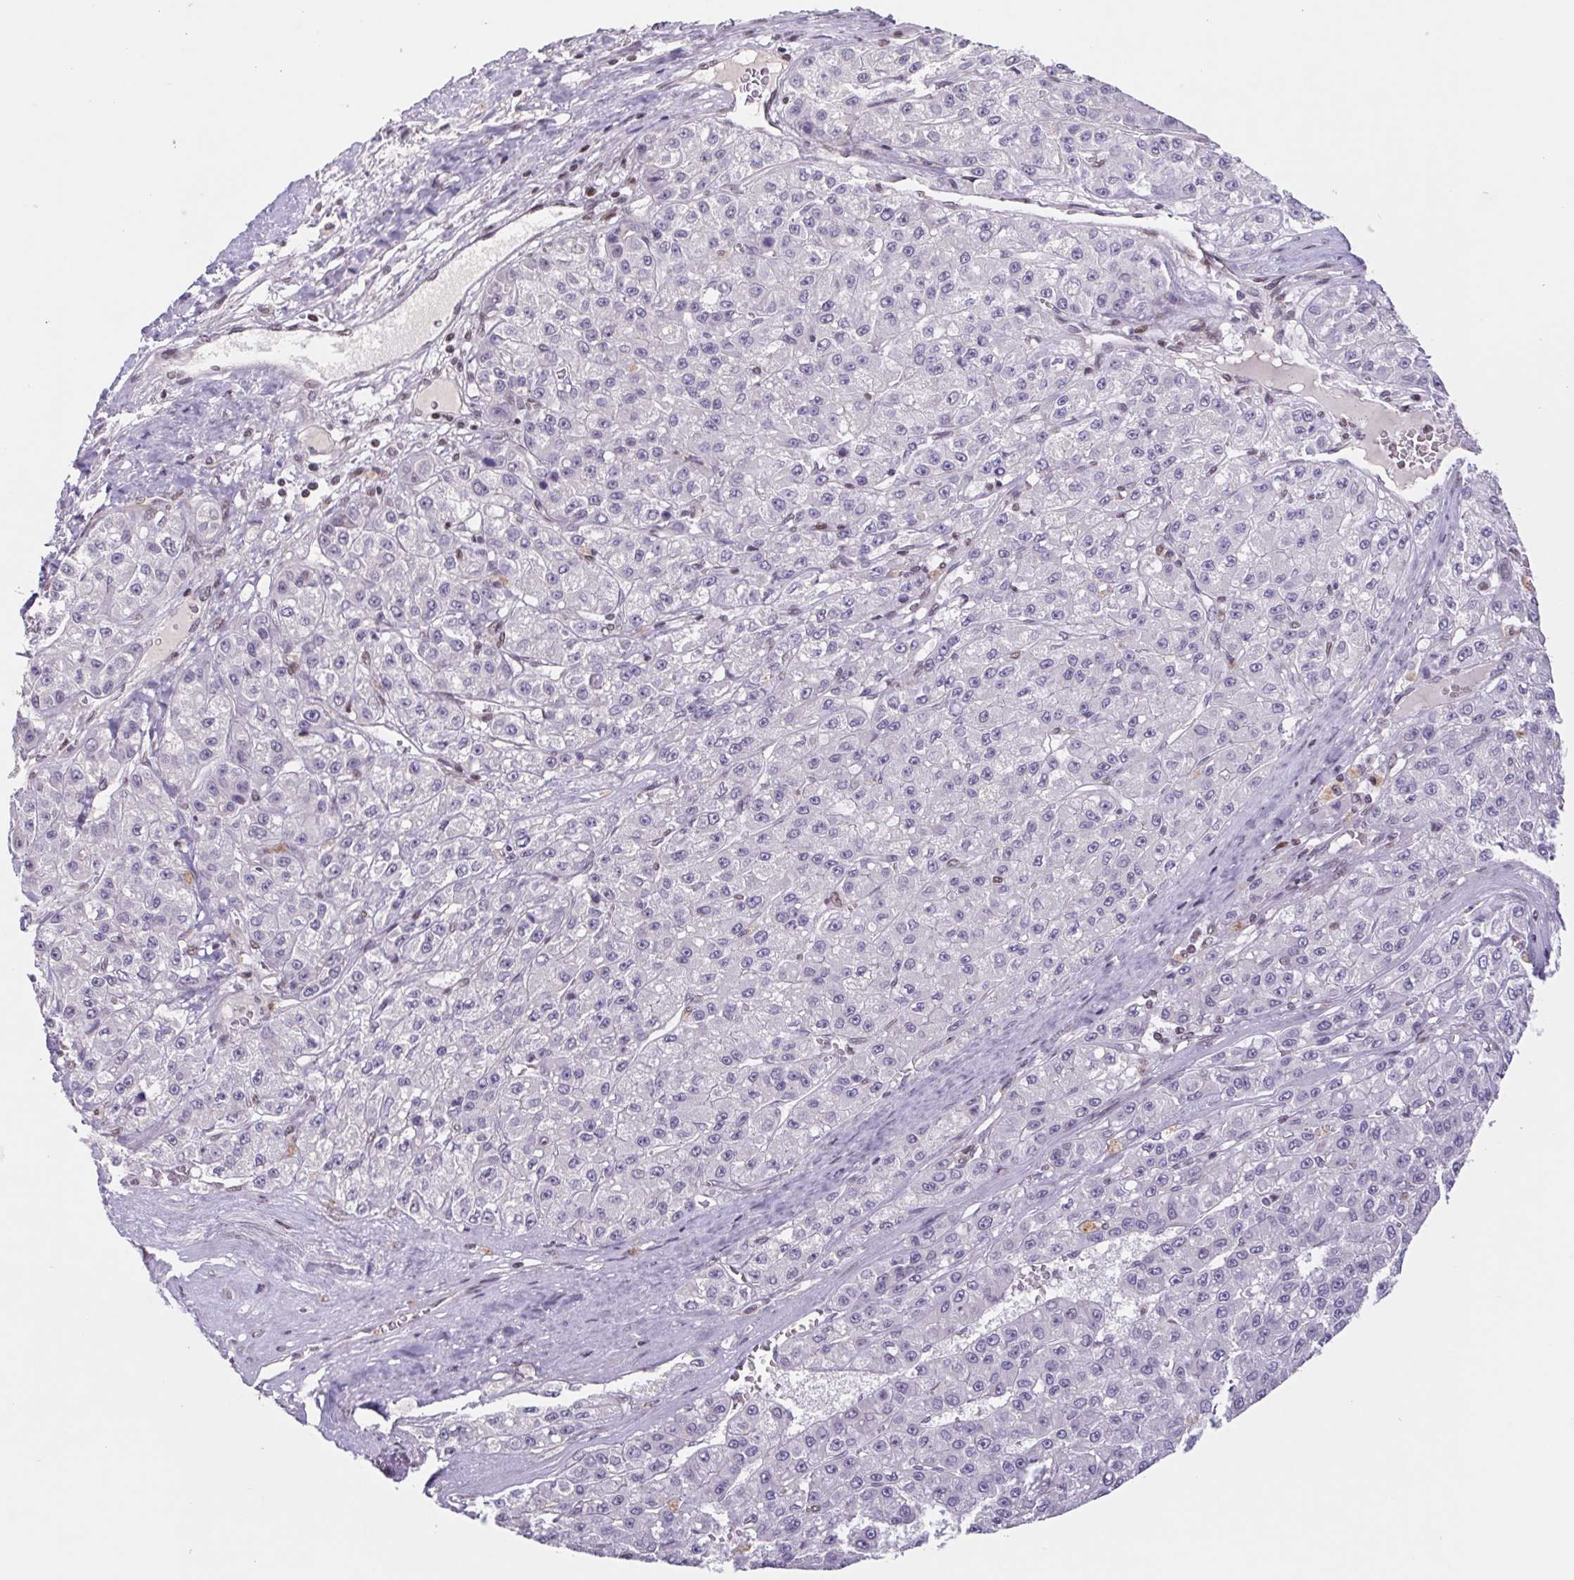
{"staining": {"intensity": "negative", "quantity": "none", "location": "none"}, "tissue": "liver cancer", "cell_type": "Tumor cells", "image_type": "cancer", "snomed": [{"axis": "morphology", "description": "Carcinoma, Hepatocellular, NOS"}, {"axis": "topography", "description": "Liver"}], "caption": "Tumor cells are negative for brown protein staining in hepatocellular carcinoma (liver).", "gene": "TRERF1", "patient": {"sex": "male", "age": 70}}